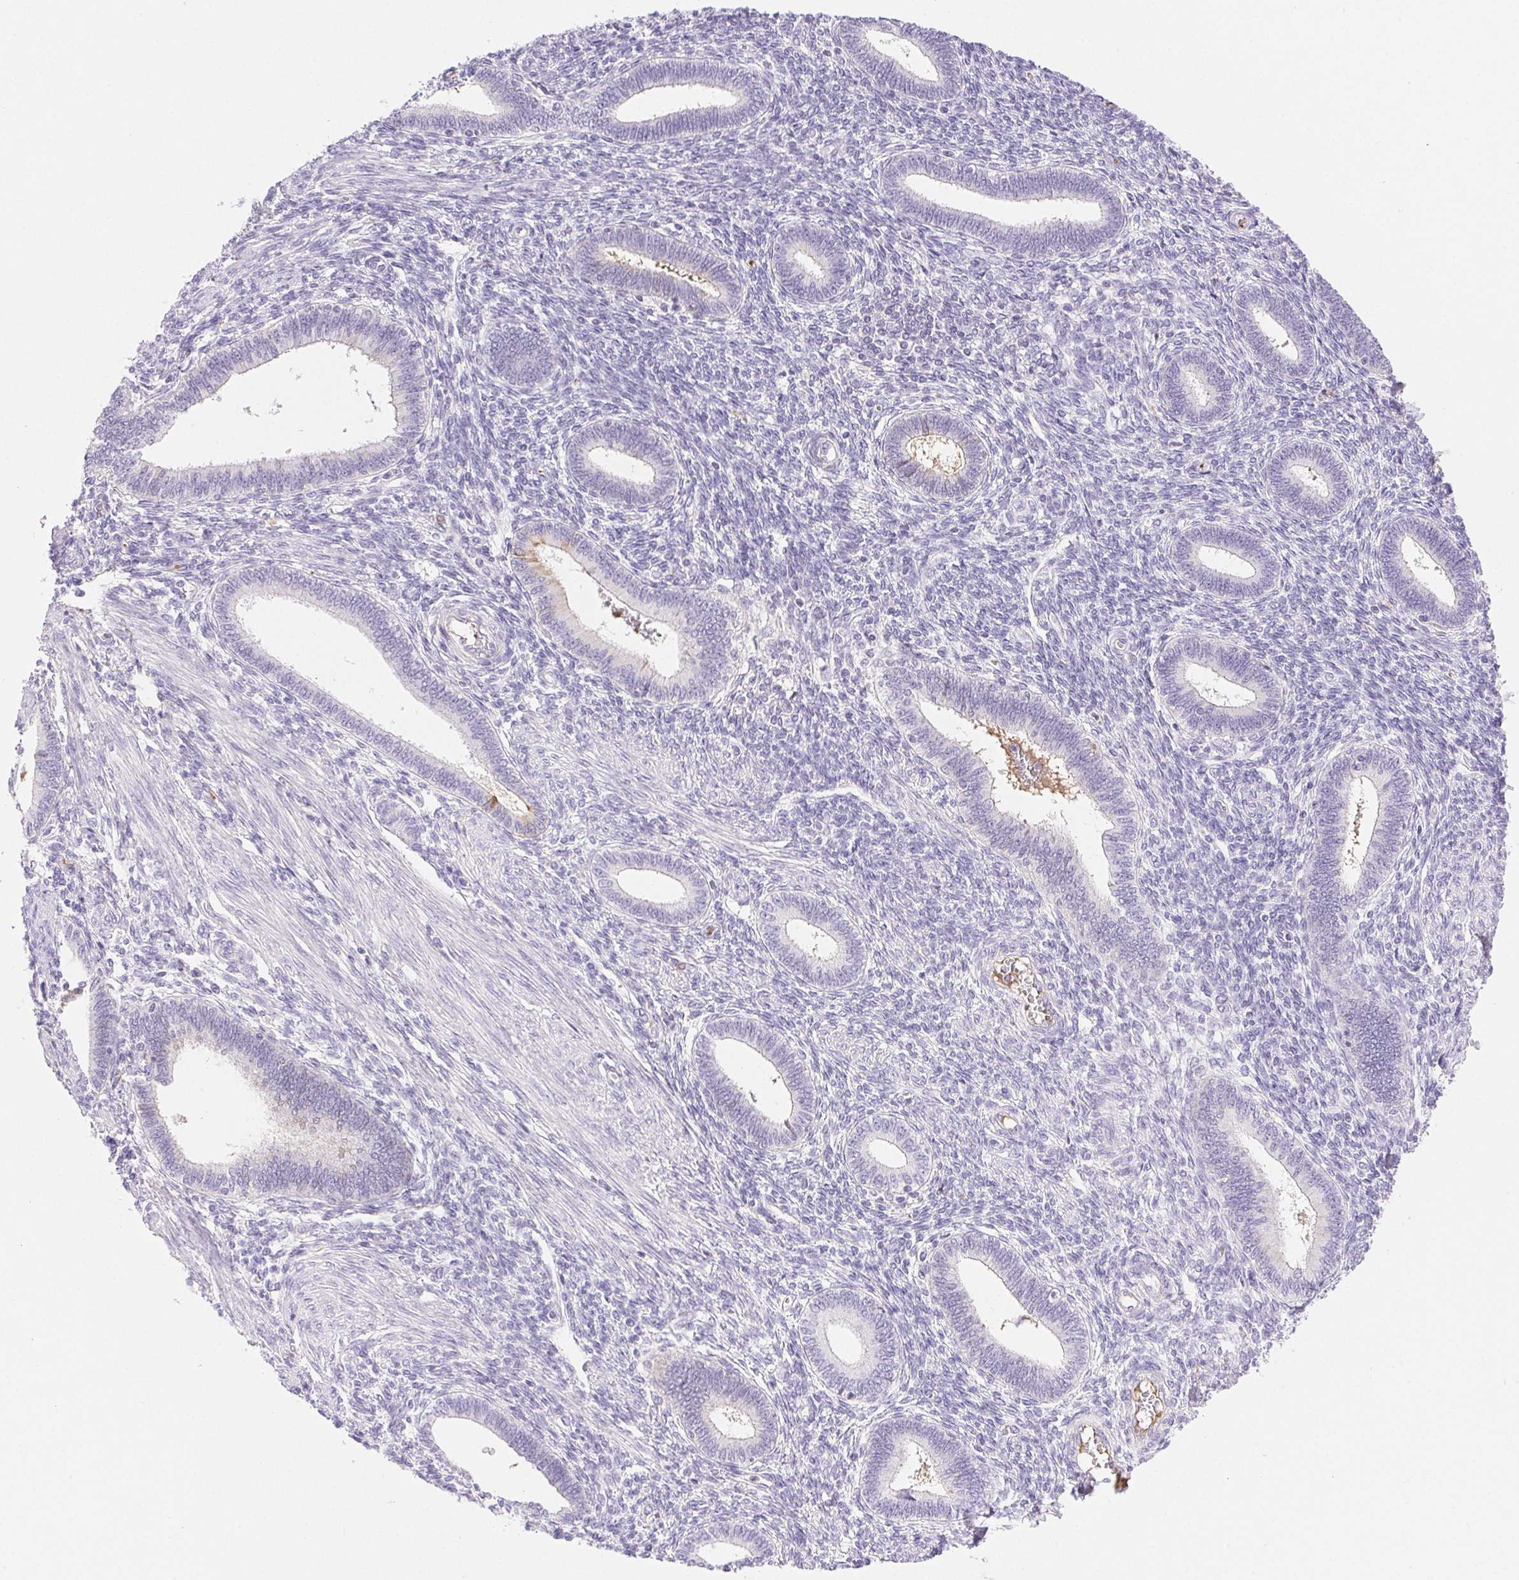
{"staining": {"intensity": "negative", "quantity": "none", "location": "none"}, "tissue": "endometrium", "cell_type": "Cells in endometrial stroma", "image_type": "normal", "snomed": [{"axis": "morphology", "description": "Normal tissue, NOS"}, {"axis": "topography", "description": "Endometrium"}], "caption": "Immunohistochemistry histopathology image of normal endometrium: endometrium stained with DAB displays no significant protein staining in cells in endometrial stroma.", "gene": "FGA", "patient": {"sex": "female", "age": 42}}